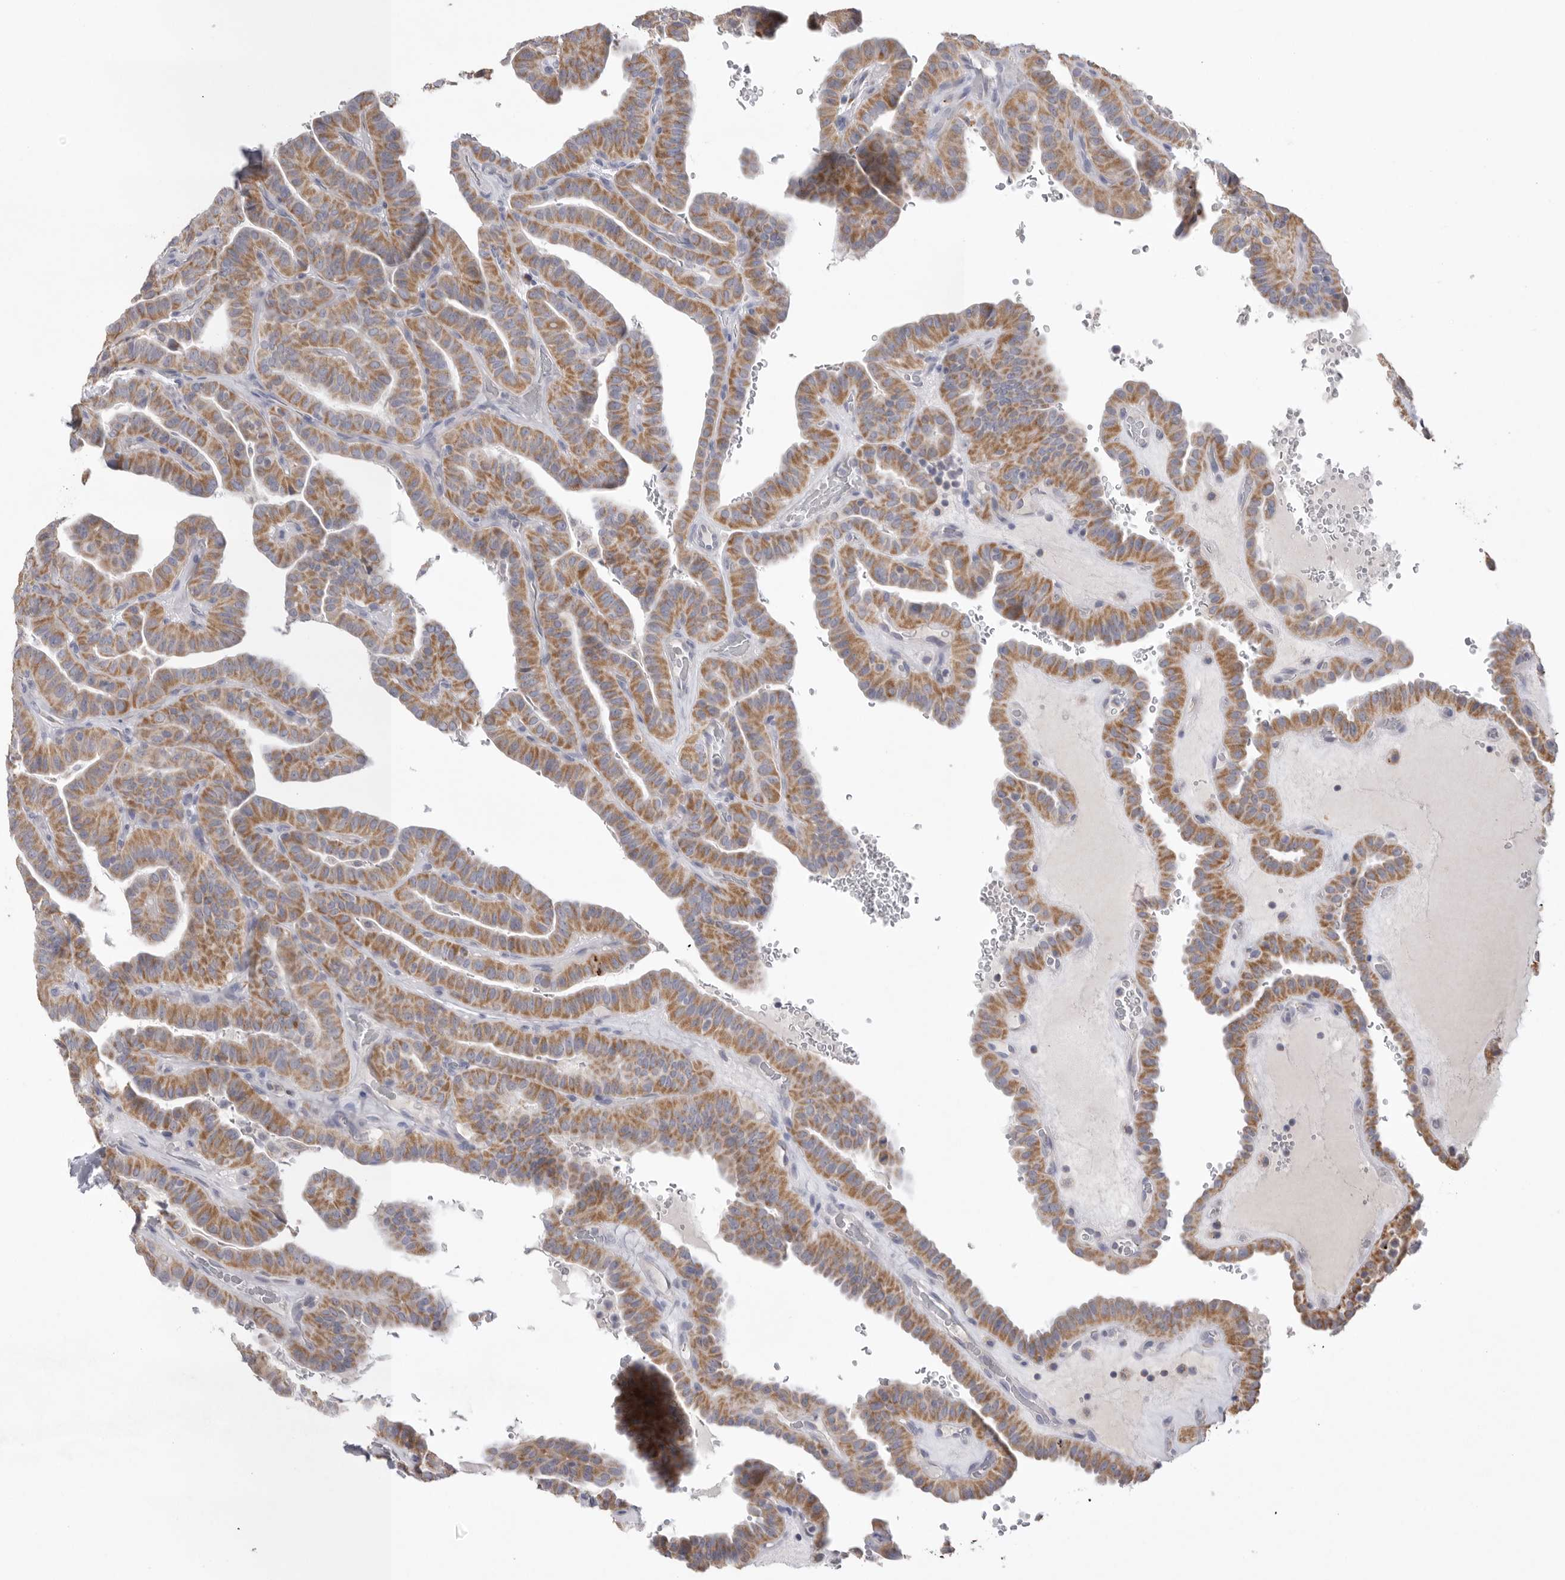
{"staining": {"intensity": "moderate", "quantity": ">75%", "location": "cytoplasmic/membranous"}, "tissue": "thyroid cancer", "cell_type": "Tumor cells", "image_type": "cancer", "snomed": [{"axis": "morphology", "description": "Papillary adenocarcinoma, NOS"}, {"axis": "topography", "description": "Thyroid gland"}], "caption": "The immunohistochemical stain highlights moderate cytoplasmic/membranous positivity in tumor cells of papillary adenocarcinoma (thyroid) tissue.", "gene": "VDAC3", "patient": {"sex": "male", "age": 77}}